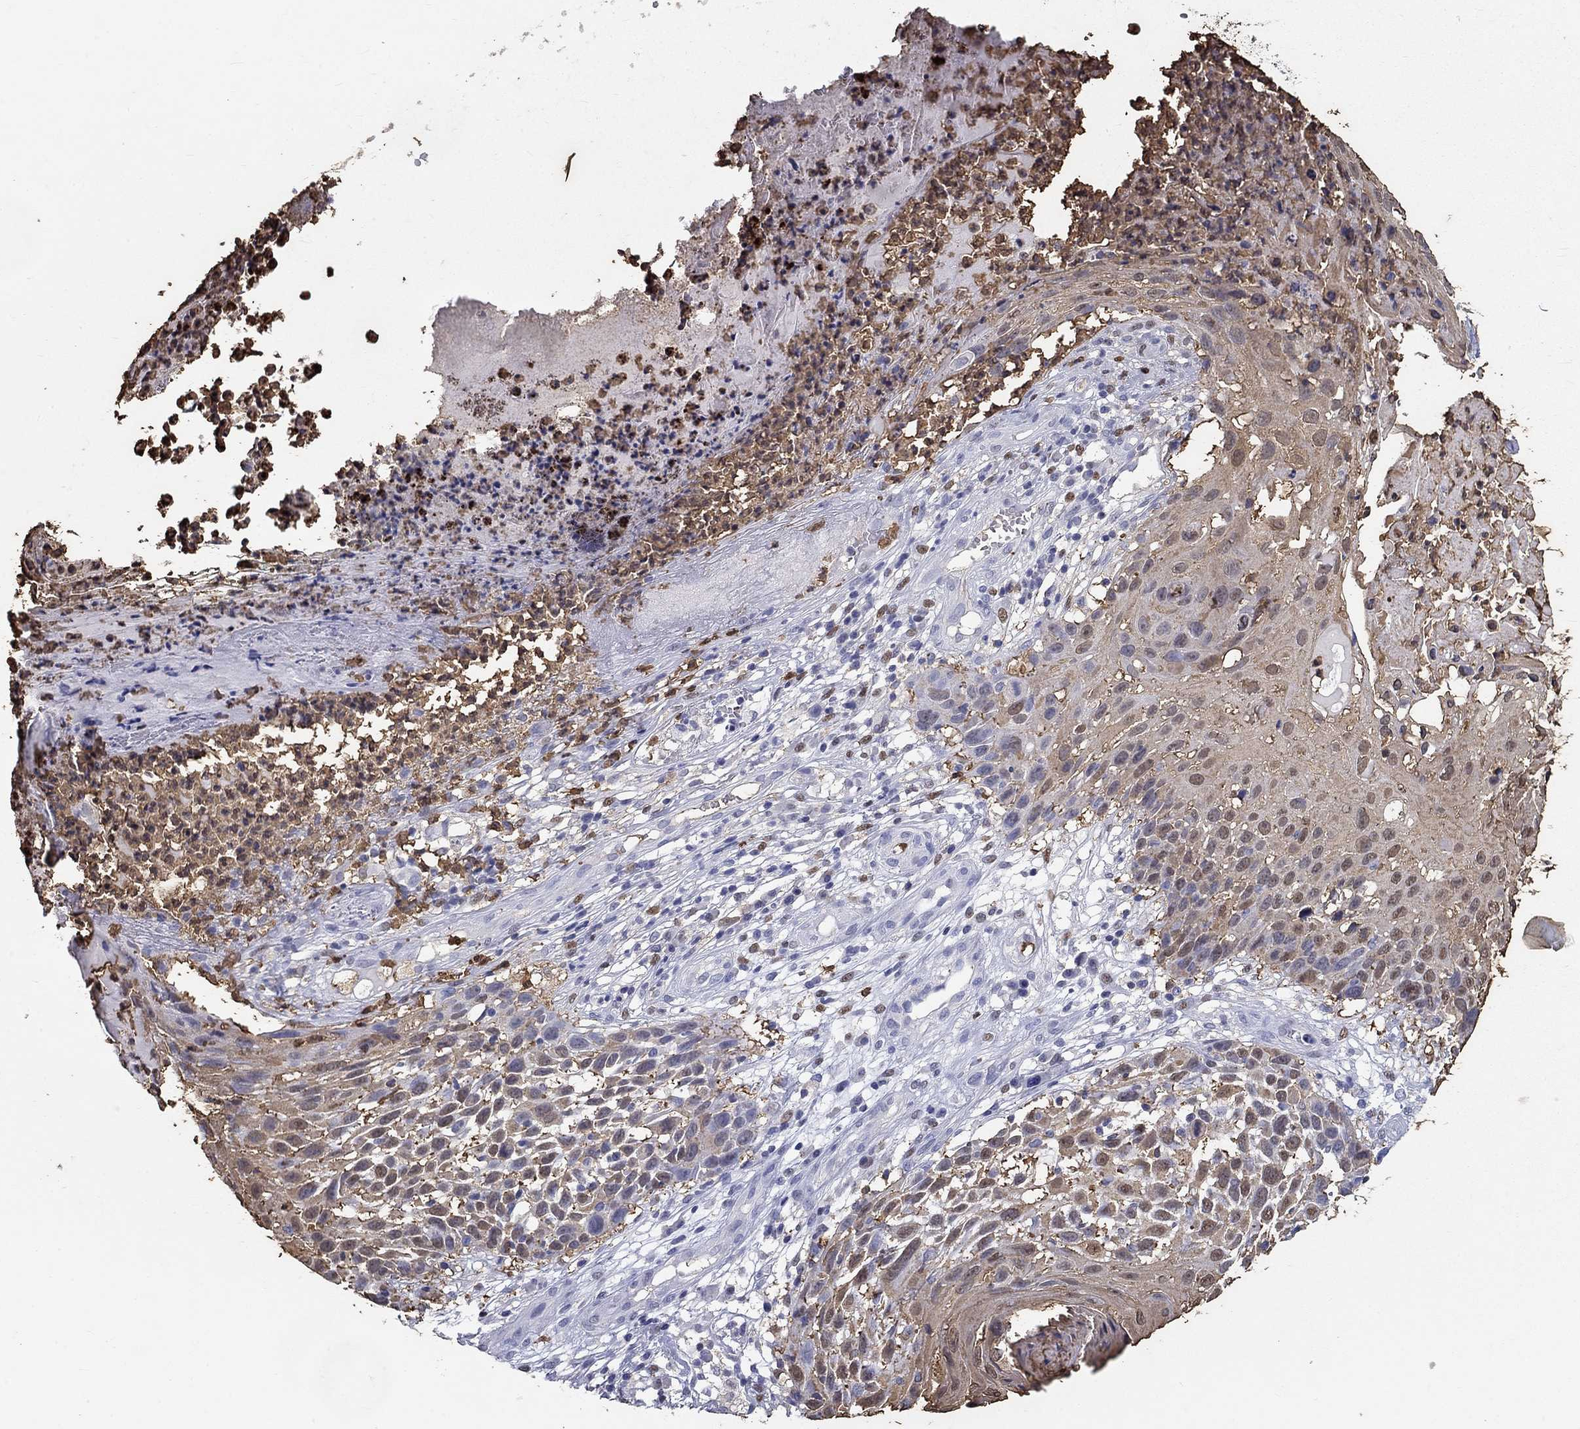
{"staining": {"intensity": "moderate", "quantity": "<25%", "location": "nuclear"}, "tissue": "skin cancer", "cell_type": "Tumor cells", "image_type": "cancer", "snomed": [{"axis": "morphology", "description": "Squamous cell carcinoma, NOS"}, {"axis": "topography", "description": "Skin"}], "caption": "The image shows a brown stain indicating the presence of a protein in the nuclear of tumor cells in skin cancer (squamous cell carcinoma).", "gene": "IGSF8", "patient": {"sex": "male", "age": 92}}